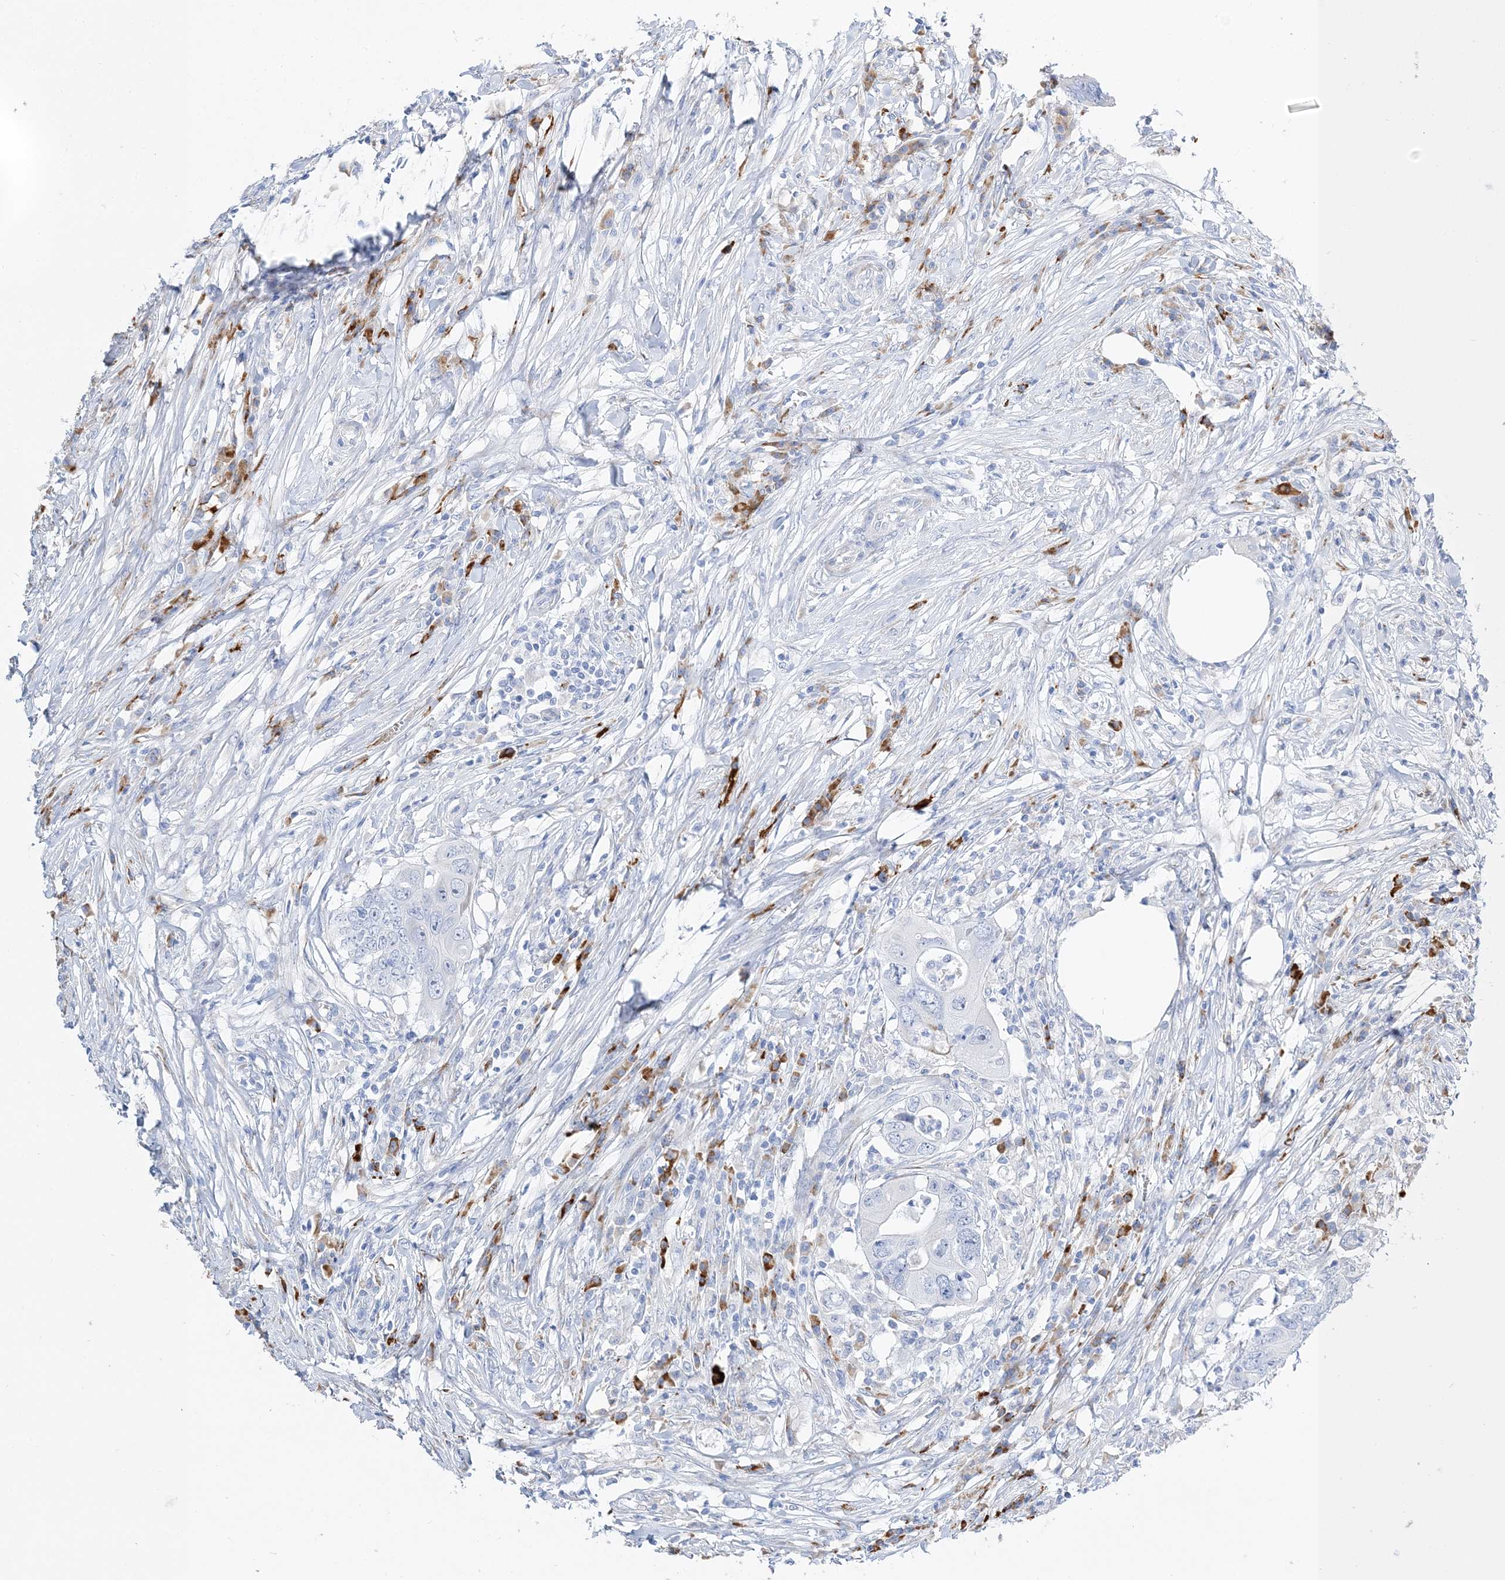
{"staining": {"intensity": "weak", "quantity": "<25%", "location": "cytoplasmic/membranous"}, "tissue": "colorectal cancer", "cell_type": "Tumor cells", "image_type": "cancer", "snomed": [{"axis": "morphology", "description": "Adenocarcinoma, NOS"}, {"axis": "topography", "description": "Colon"}], "caption": "DAB immunohistochemical staining of colorectal adenocarcinoma displays no significant expression in tumor cells.", "gene": "TSPYL6", "patient": {"sex": "male", "age": 71}}